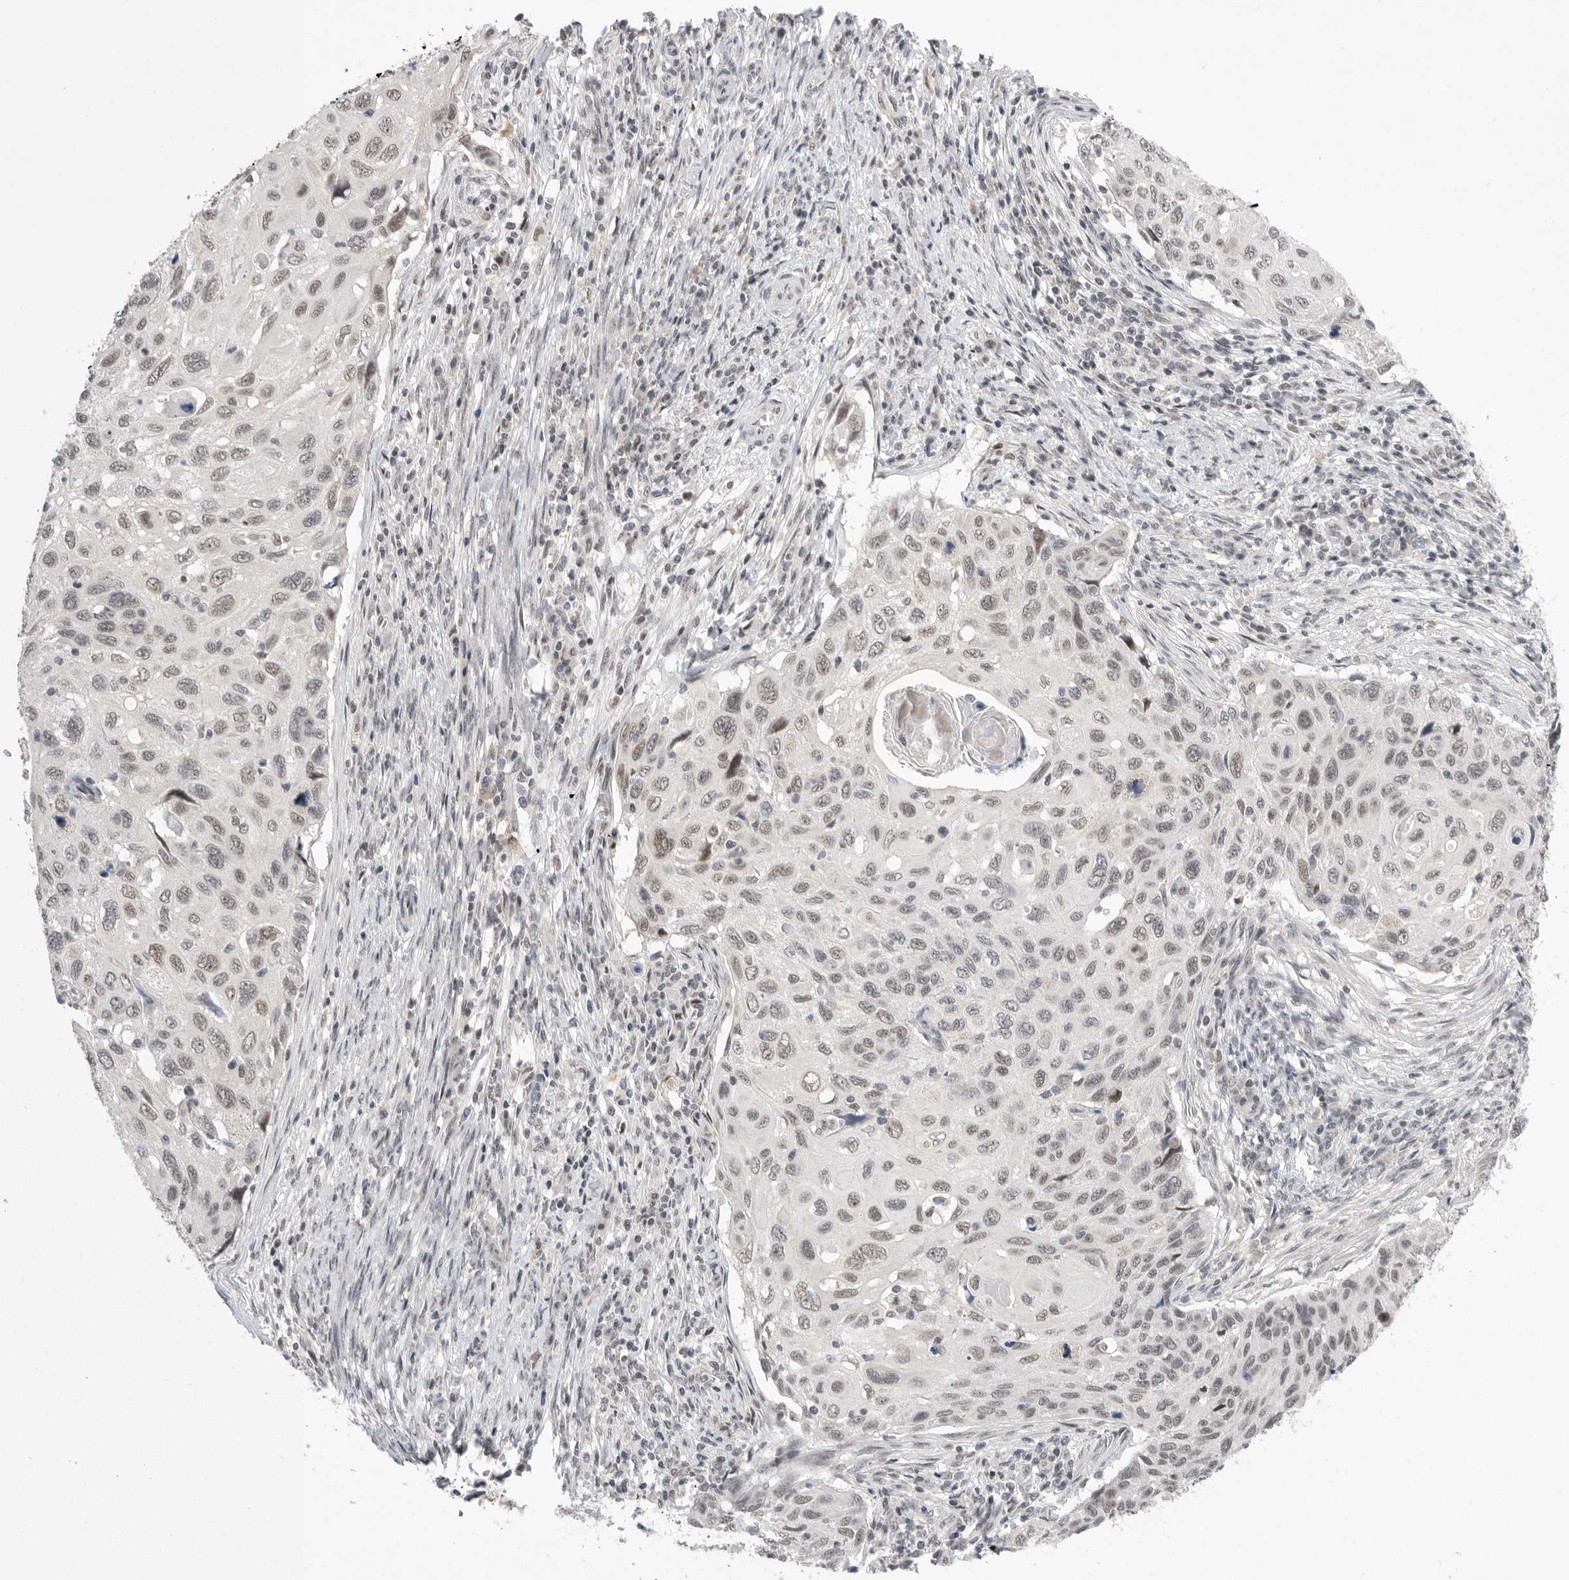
{"staining": {"intensity": "weak", "quantity": ">75%", "location": "nuclear"}, "tissue": "cervical cancer", "cell_type": "Tumor cells", "image_type": "cancer", "snomed": [{"axis": "morphology", "description": "Squamous cell carcinoma, NOS"}, {"axis": "topography", "description": "Cervix"}], "caption": "High-magnification brightfield microscopy of squamous cell carcinoma (cervical) stained with DAB (3,3'-diaminobenzidine) (brown) and counterstained with hematoxylin (blue). tumor cells exhibit weak nuclear expression is appreciated in approximately>75% of cells. (DAB (3,3'-diaminobenzidine) = brown stain, brightfield microscopy at high magnification).", "gene": "POU5F1", "patient": {"sex": "female", "age": 70}}